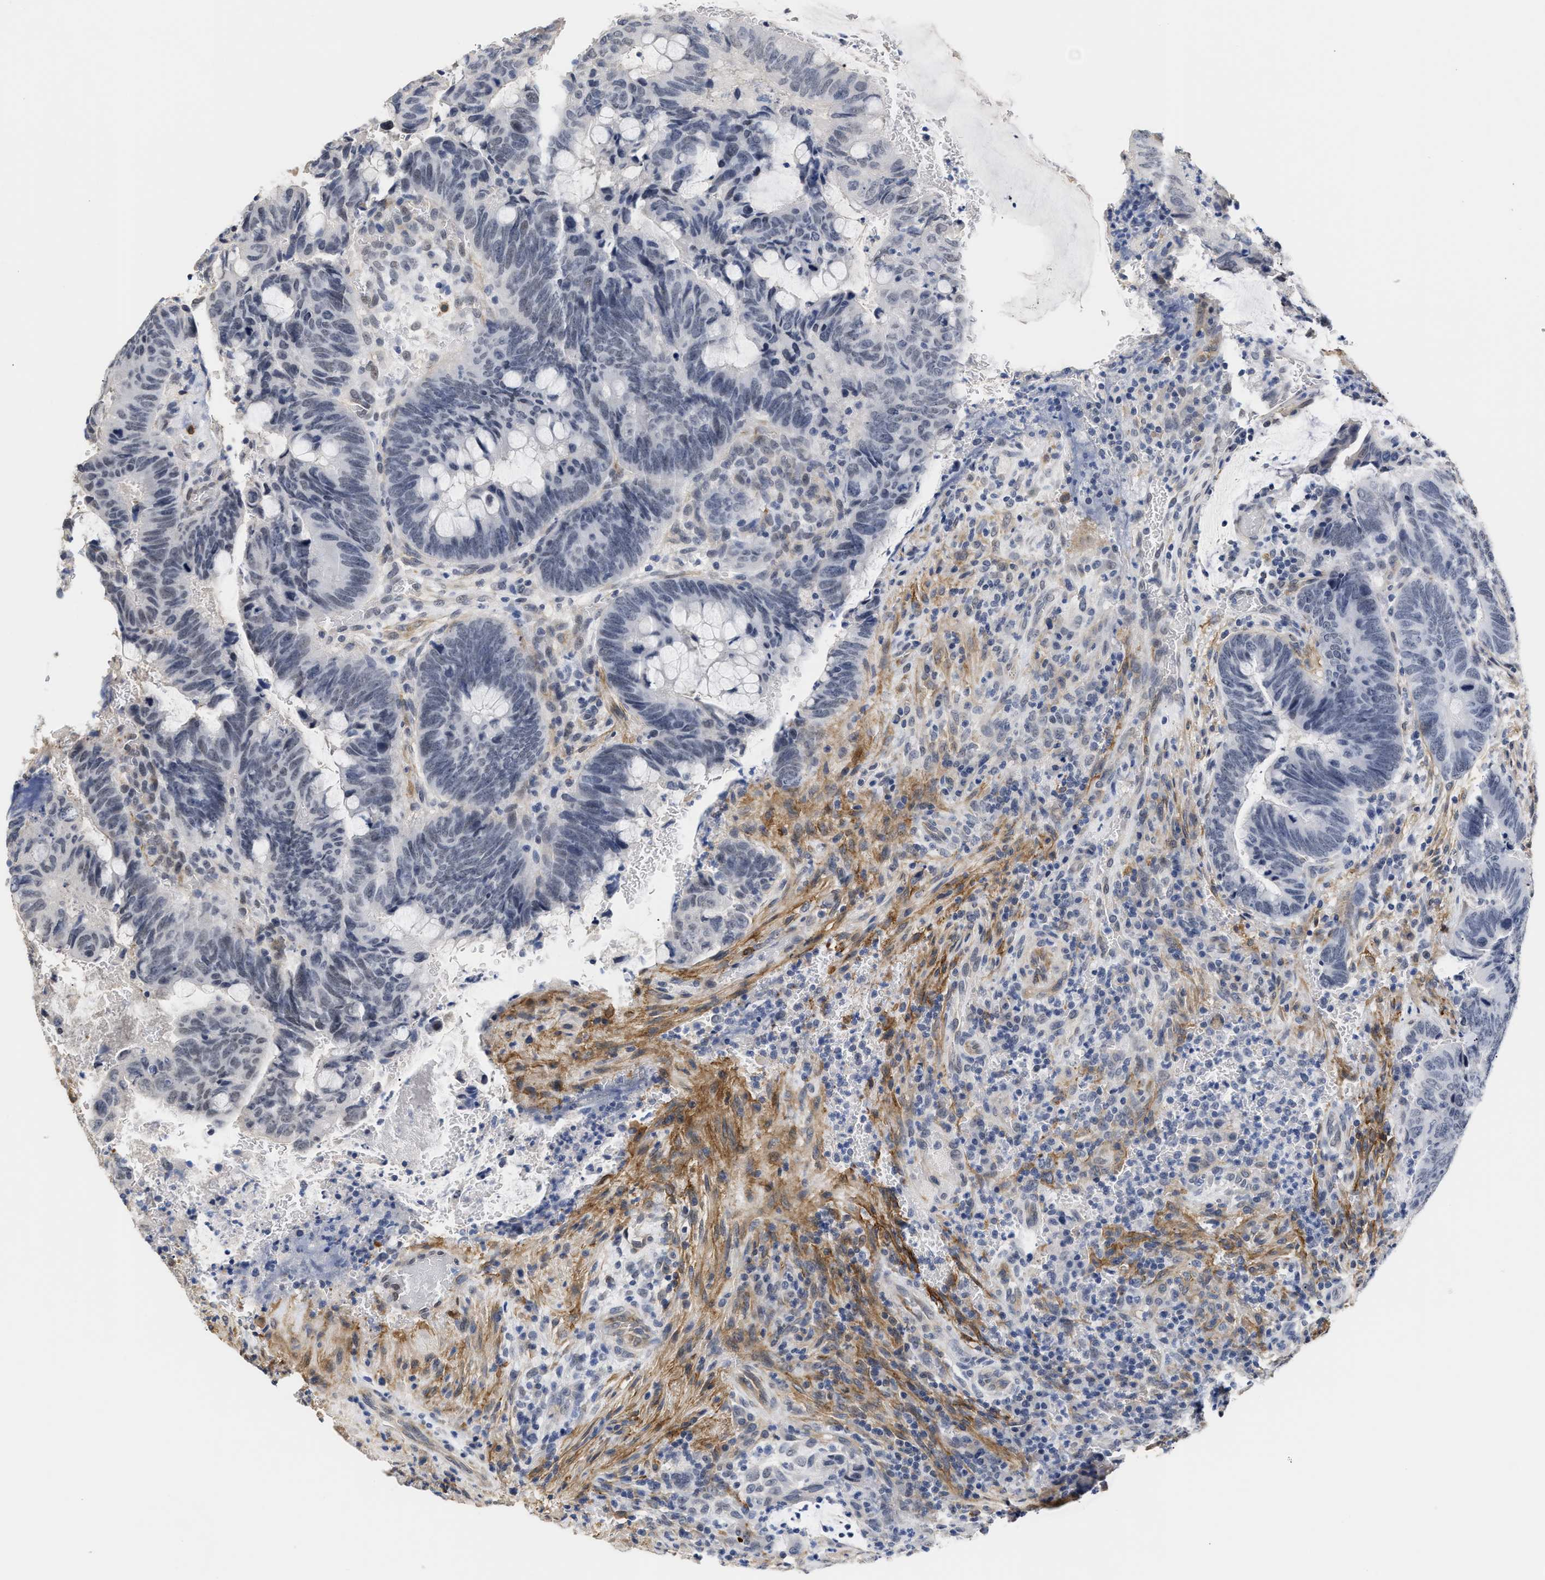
{"staining": {"intensity": "negative", "quantity": "none", "location": "none"}, "tissue": "colorectal cancer", "cell_type": "Tumor cells", "image_type": "cancer", "snomed": [{"axis": "morphology", "description": "Normal tissue, NOS"}, {"axis": "morphology", "description": "Adenocarcinoma, NOS"}, {"axis": "topography", "description": "Rectum"}, {"axis": "topography", "description": "Peripheral nerve tissue"}], "caption": "A histopathology image of human adenocarcinoma (colorectal) is negative for staining in tumor cells.", "gene": "AHNAK2", "patient": {"sex": "male", "age": 92}}